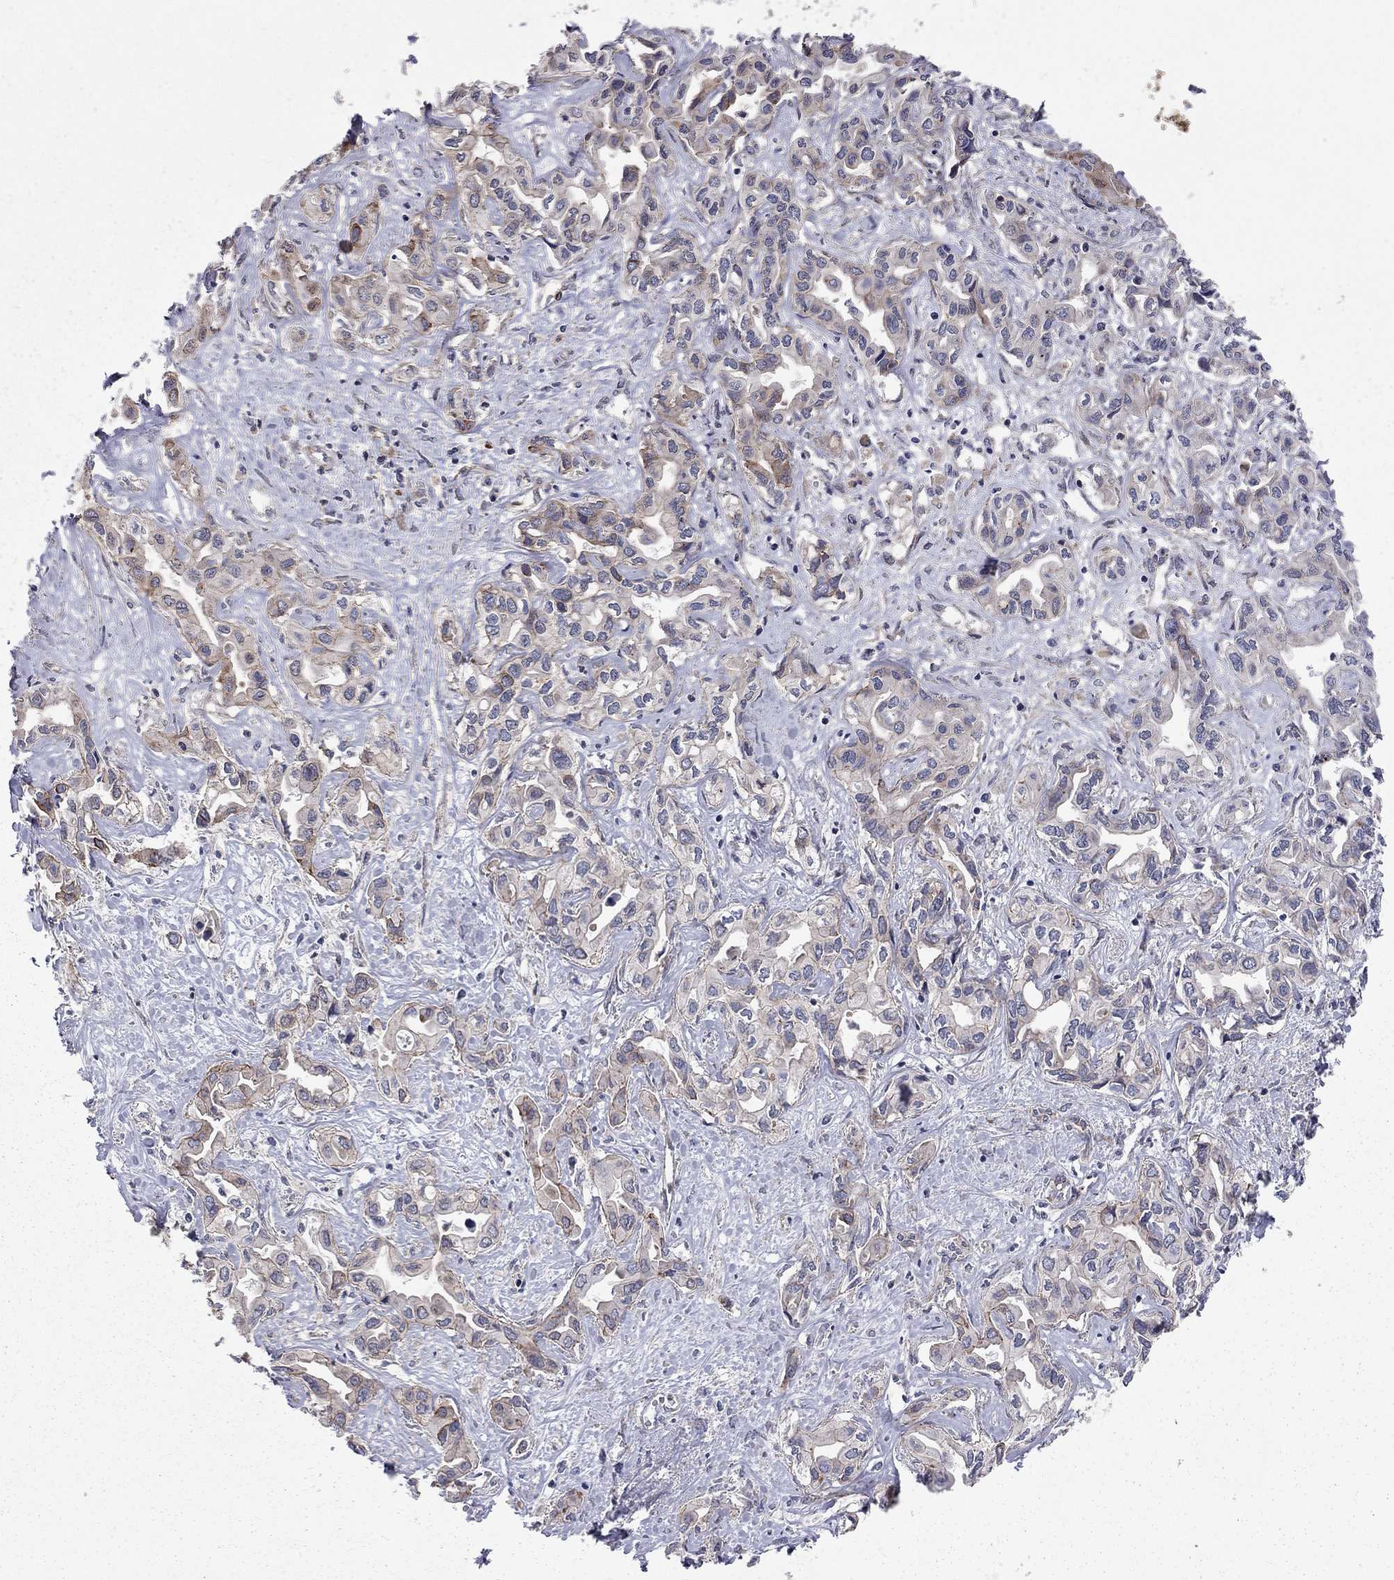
{"staining": {"intensity": "negative", "quantity": "none", "location": "none"}, "tissue": "liver cancer", "cell_type": "Tumor cells", "image_type": "cancer", "snomed": [{"axis": "morphology", "description": "Cholangiocarcinoma"}, {"axis": "topography", "description": "Liver"}], "caption": "Human liver cancer (cholangiocarcinoma) stained for a protein using immunohistochemistry exhibits no expression in tumor cells.", "gene": "RASEF", "patient": {"sex": "female", "age": 64}}